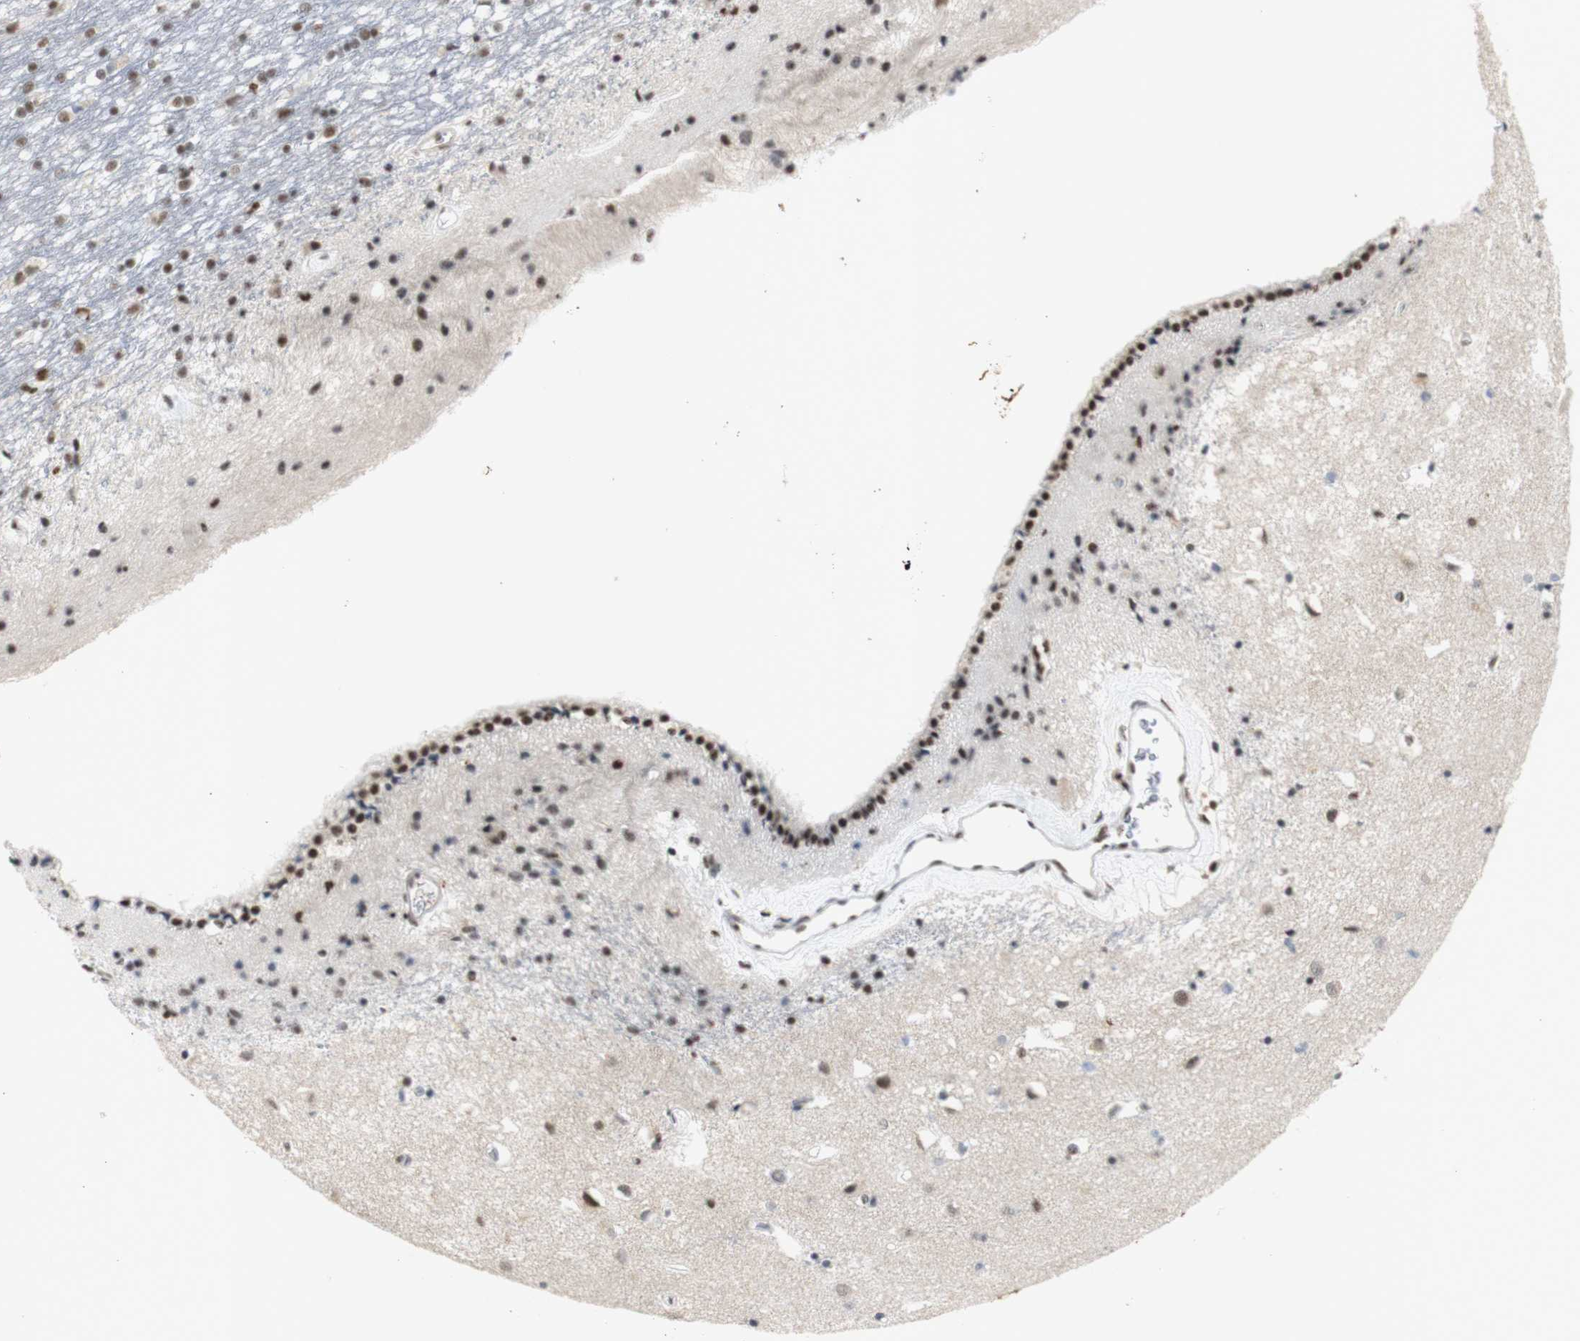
{"staining": {"intensity": "moderate", "quantity": ">75%", "location": "nuclear"}, "tissue": "caudate", "cell_type": "Glial cells", "image_type": "normal", "snomed": [{"axis": "morphology", "description": "Normal tissue, NOS"}, {"axis": "topography", "description": "Lateral ventricle wall"}], "caption": "Protein expression analysis of normal caudate shows moderate nuclear positivity in about >75% of glial cells. (DAB = brown stain, brightfield microscopy at high magnification).", "gene": "SNRPB", "patient": {"sex": "female", "age": 54}}